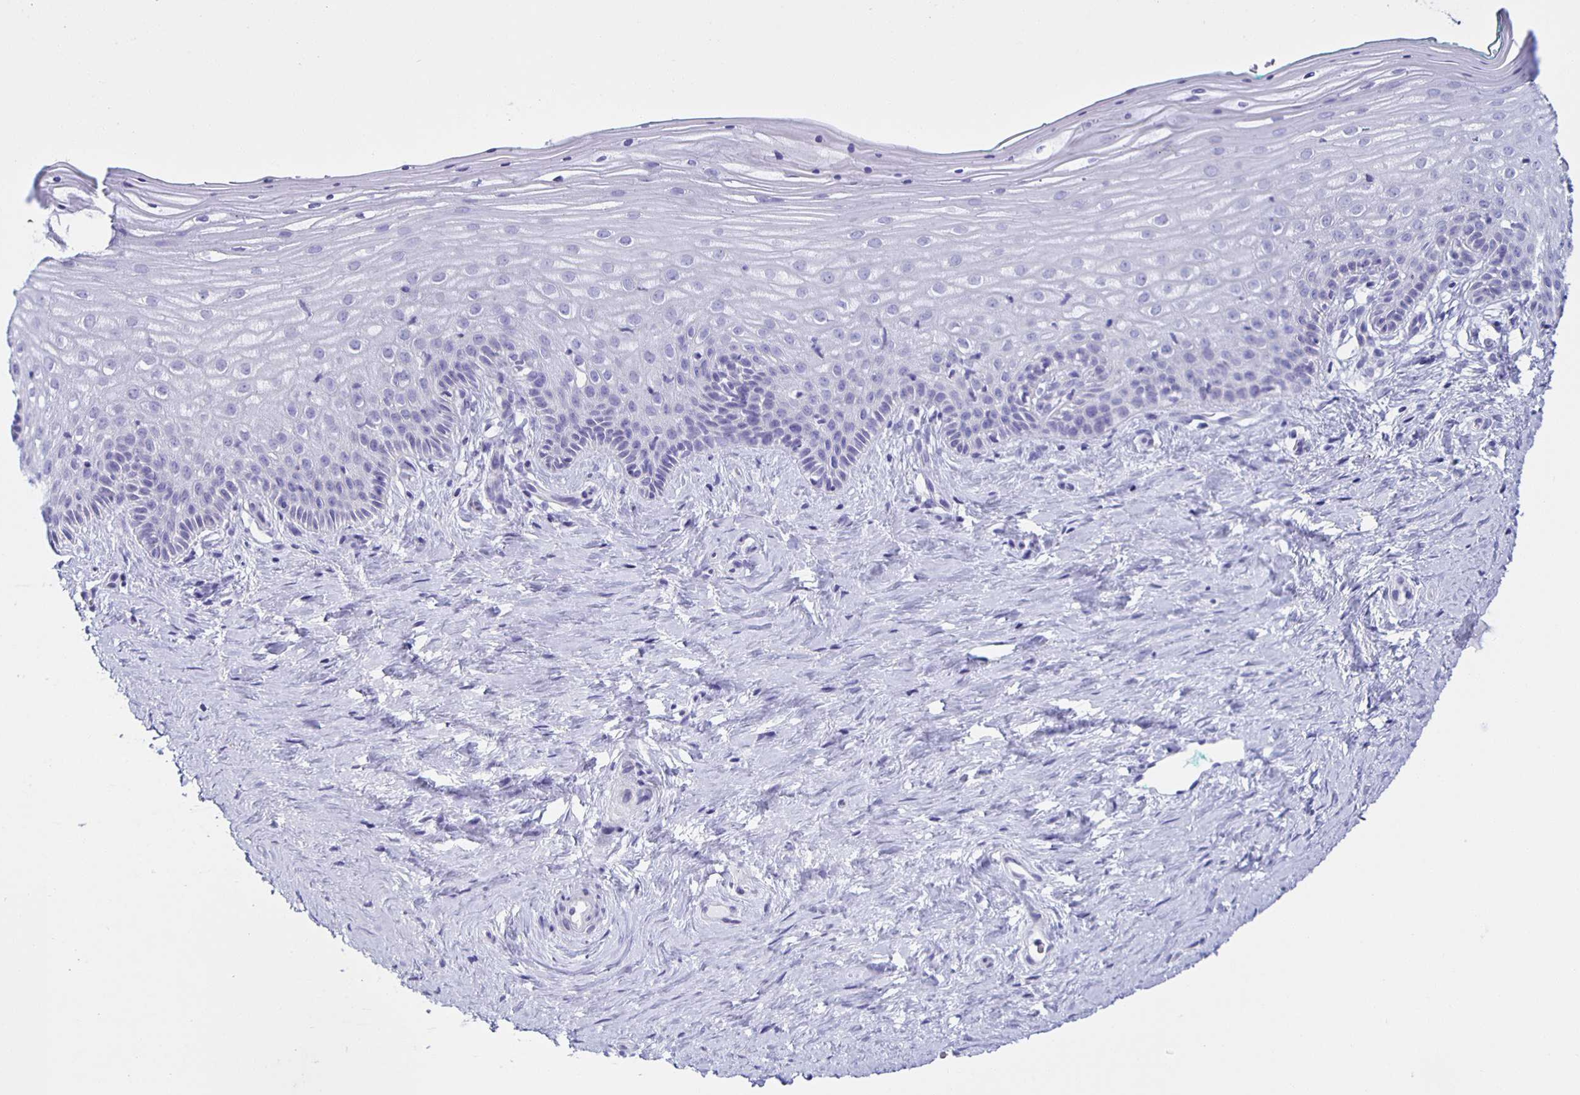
{"staining": {"intensity": "negative", "quantity": "none", "location": "none"}, "tissue": "vagina", "cell_type": "Squamous epithelial cells", "image_type": "normal", "snomed": [{"axis": "morphology", "description": "Normal tissue, NOS"}, {"axis": "topography", "description": "Vagina"}], "caption": "Immunohistochemical staining of normal vagina reveals no significant positivity in squamous epithelial cells.", "gene": "AQP6", "patient": {"sex": "female", "age": 45}}